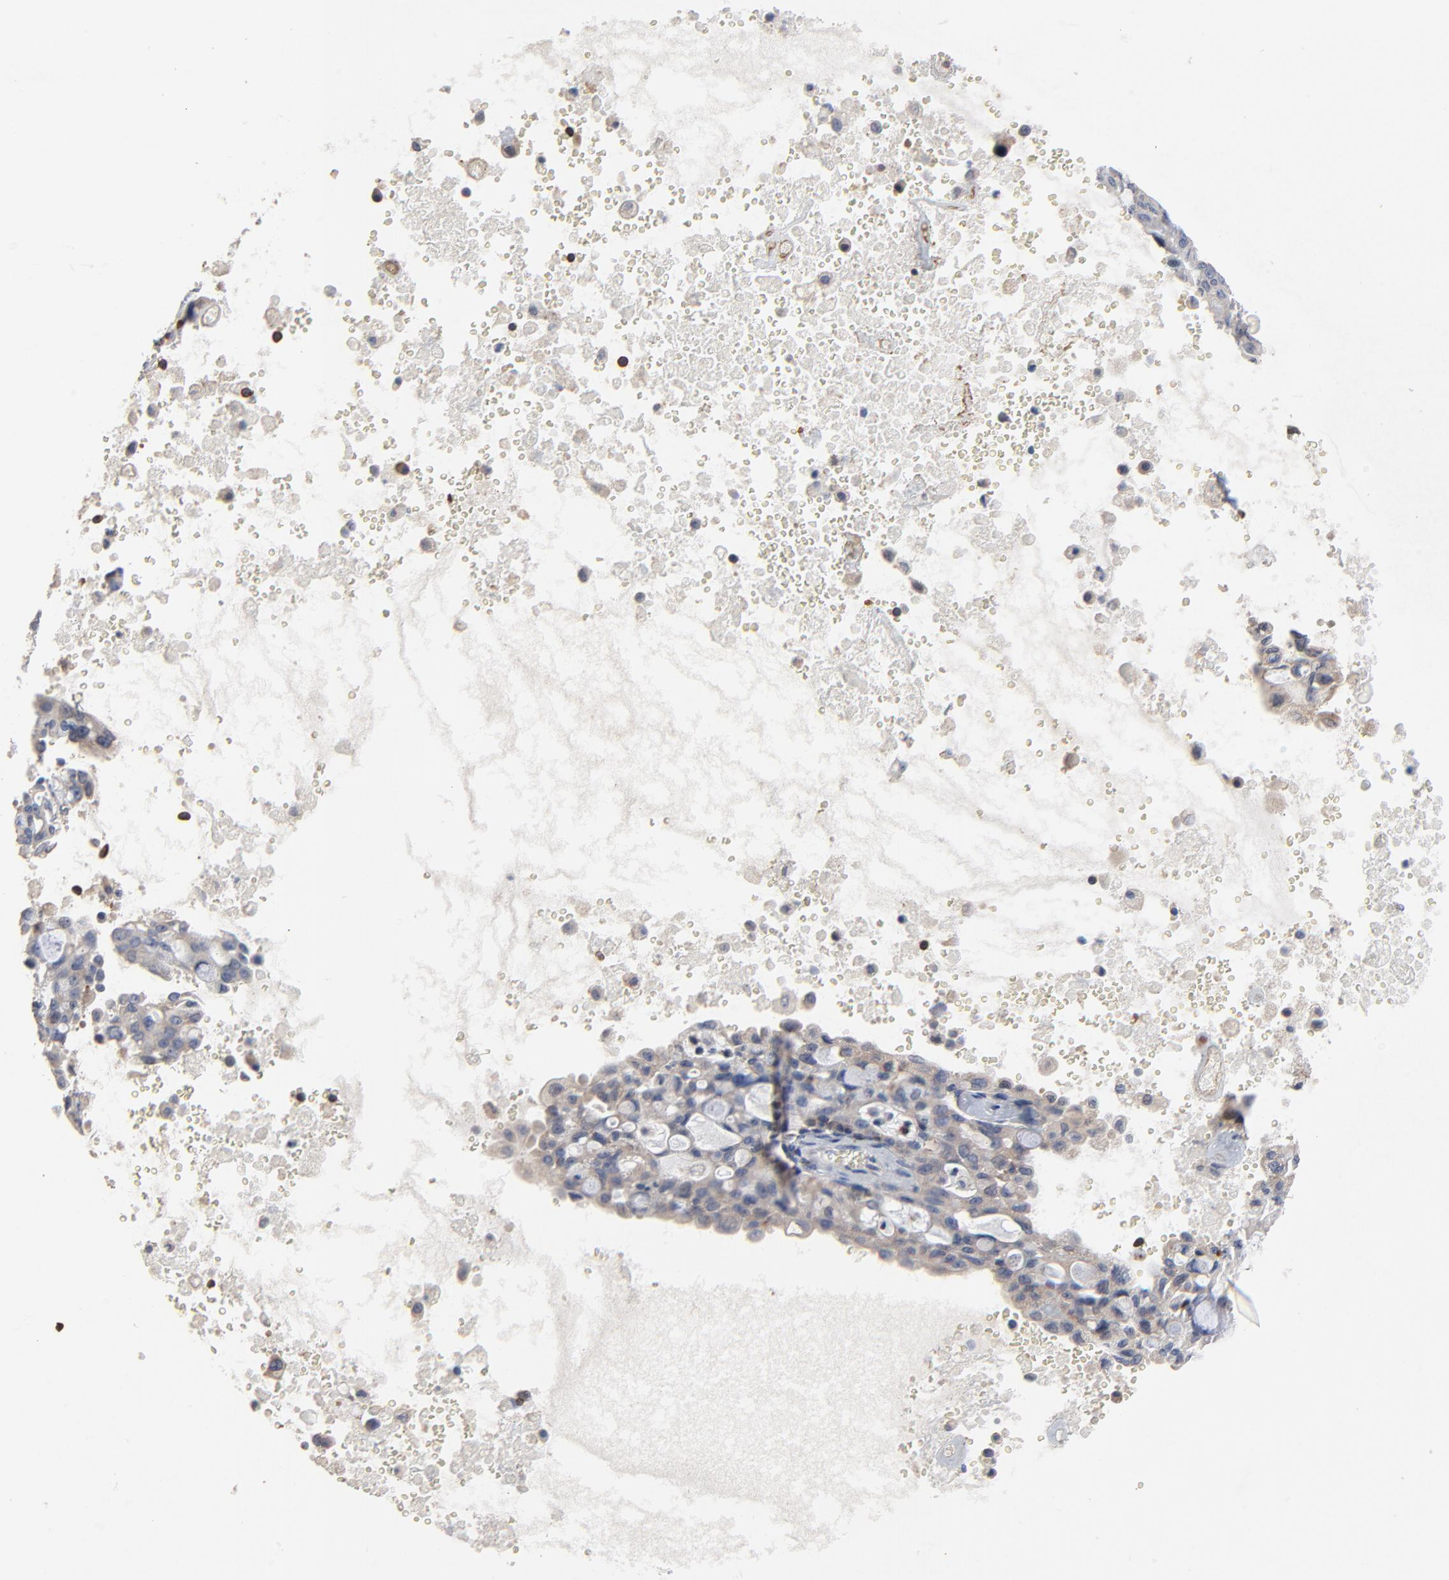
{"staining": {"intensity": "weak", "quantity": "25%-75%", "location": "cytoplasmic/membranous"}, "tissue": "lung cancer", "cell_type": "Tumor cells", "image_type": "cancer", "snomed": [{"axis": "morphology", "description": "Adenocarcinoma, NOS"}, {"axis": "topography", "description": "Lung"}], "caption": "The histopathology image displays a brown stain indicating the presence of a protein in the cytoplasmic/membranous of tumor cells in lung adenocarcinoma.", "gene": "SKAP1", "patient": {"sex": "female", "age": 44}}